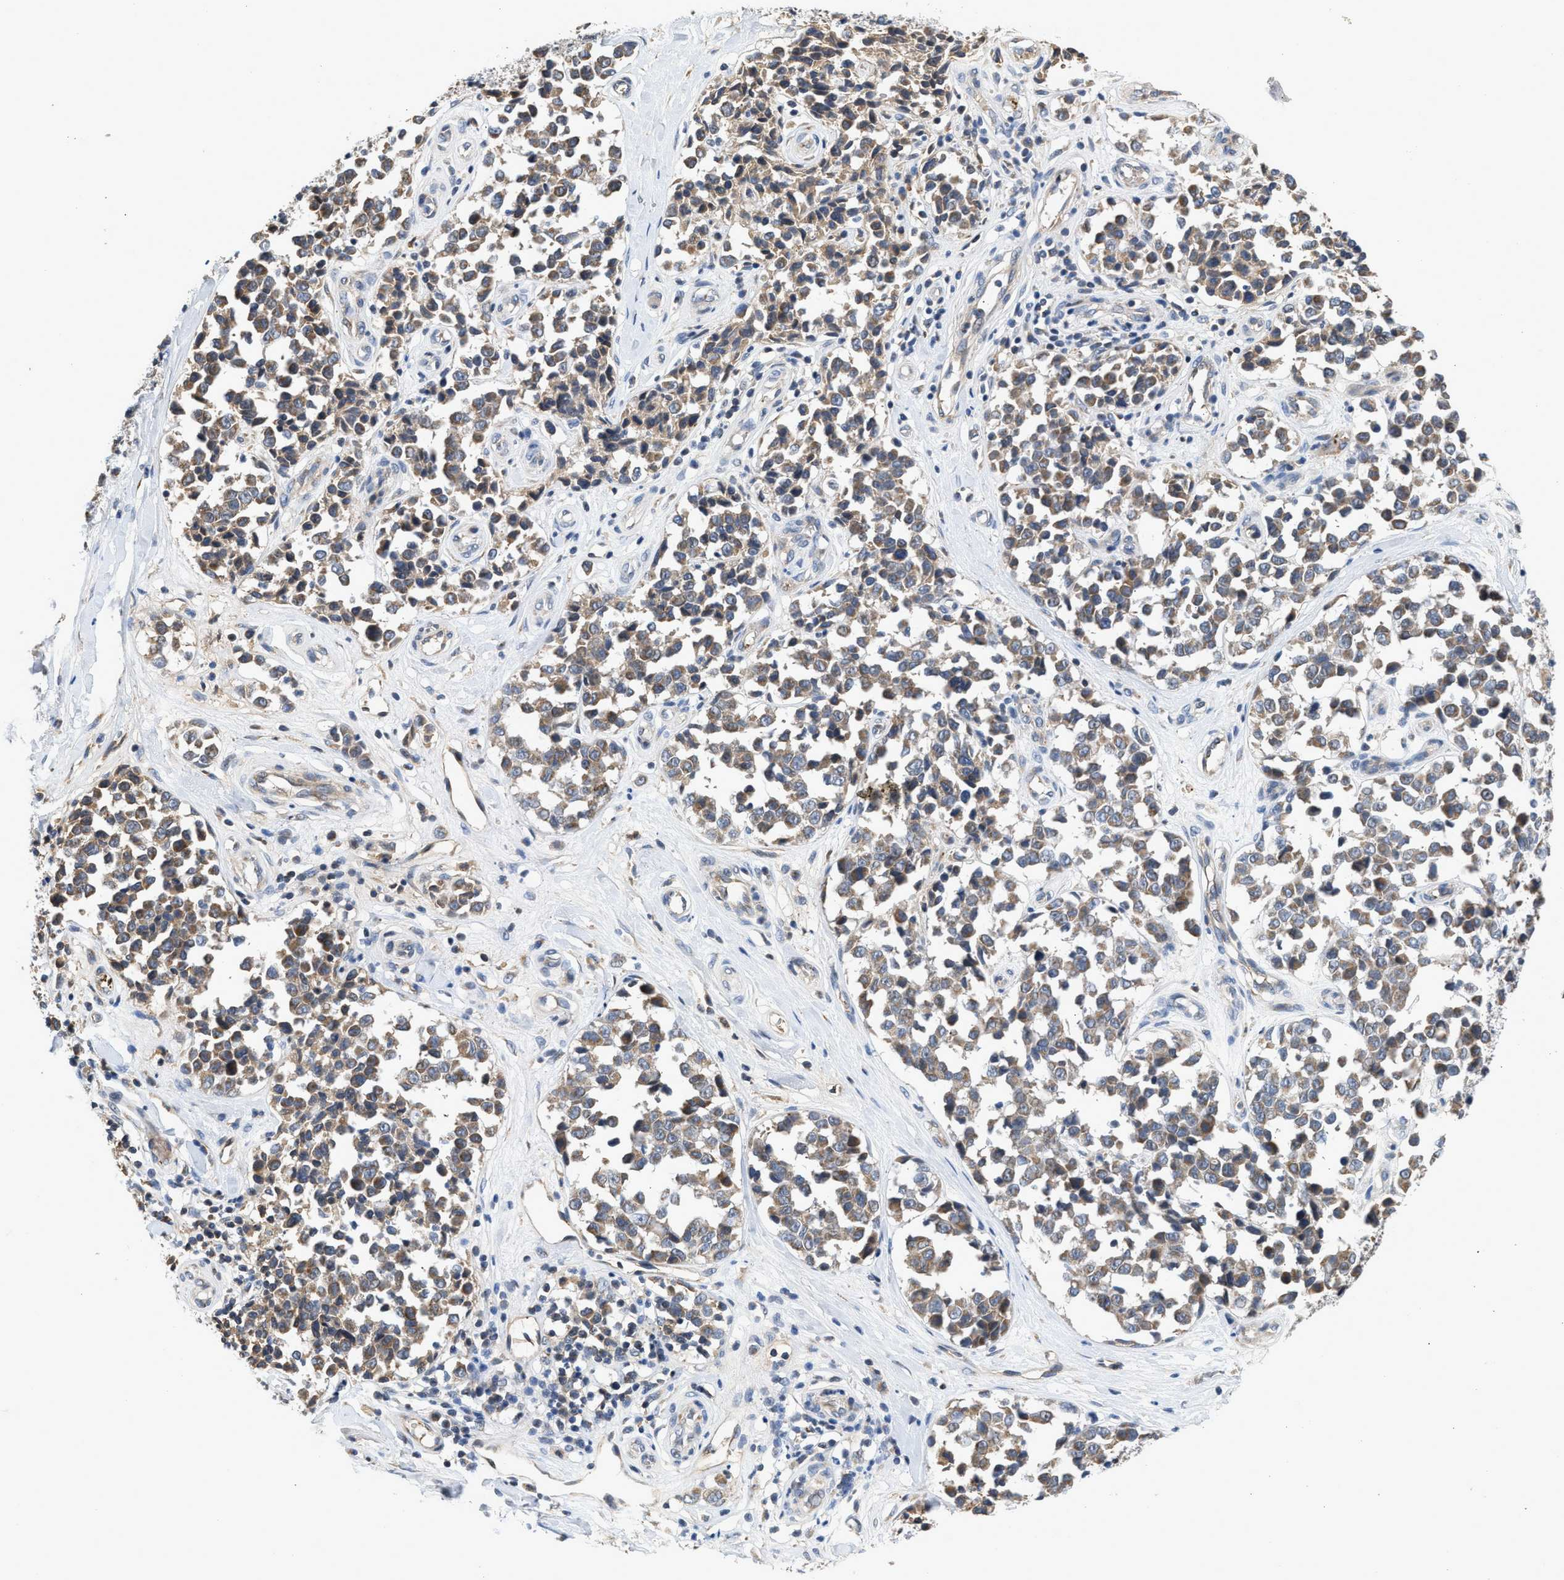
{"staining": {"intensity": "moderate", "quantity": "25%-75%", "location": "cytoplasmic/membranous"}, "tissue": "melanoma", "cell_type": "Tumor cells", "image_type": "cancer", "snomed": [{"axis": "morphology", "description": "Malignant melanoma, NOS"}, {"axis": "topography", "description": "Skin"}], "caption": "A medium amount of moderate cytoplasmic/membranous expression is identified in about 25%-75% of tumor cells in melanoma tissue. The protein of interest is stained brown, and the nuclei are stained in blue (DAB (3,3'-diaminobenzidine) IHC with brightfield microscopy, high magnification).", "gene": "PIM1", "patient": {"sex": "female", "age": 64}}